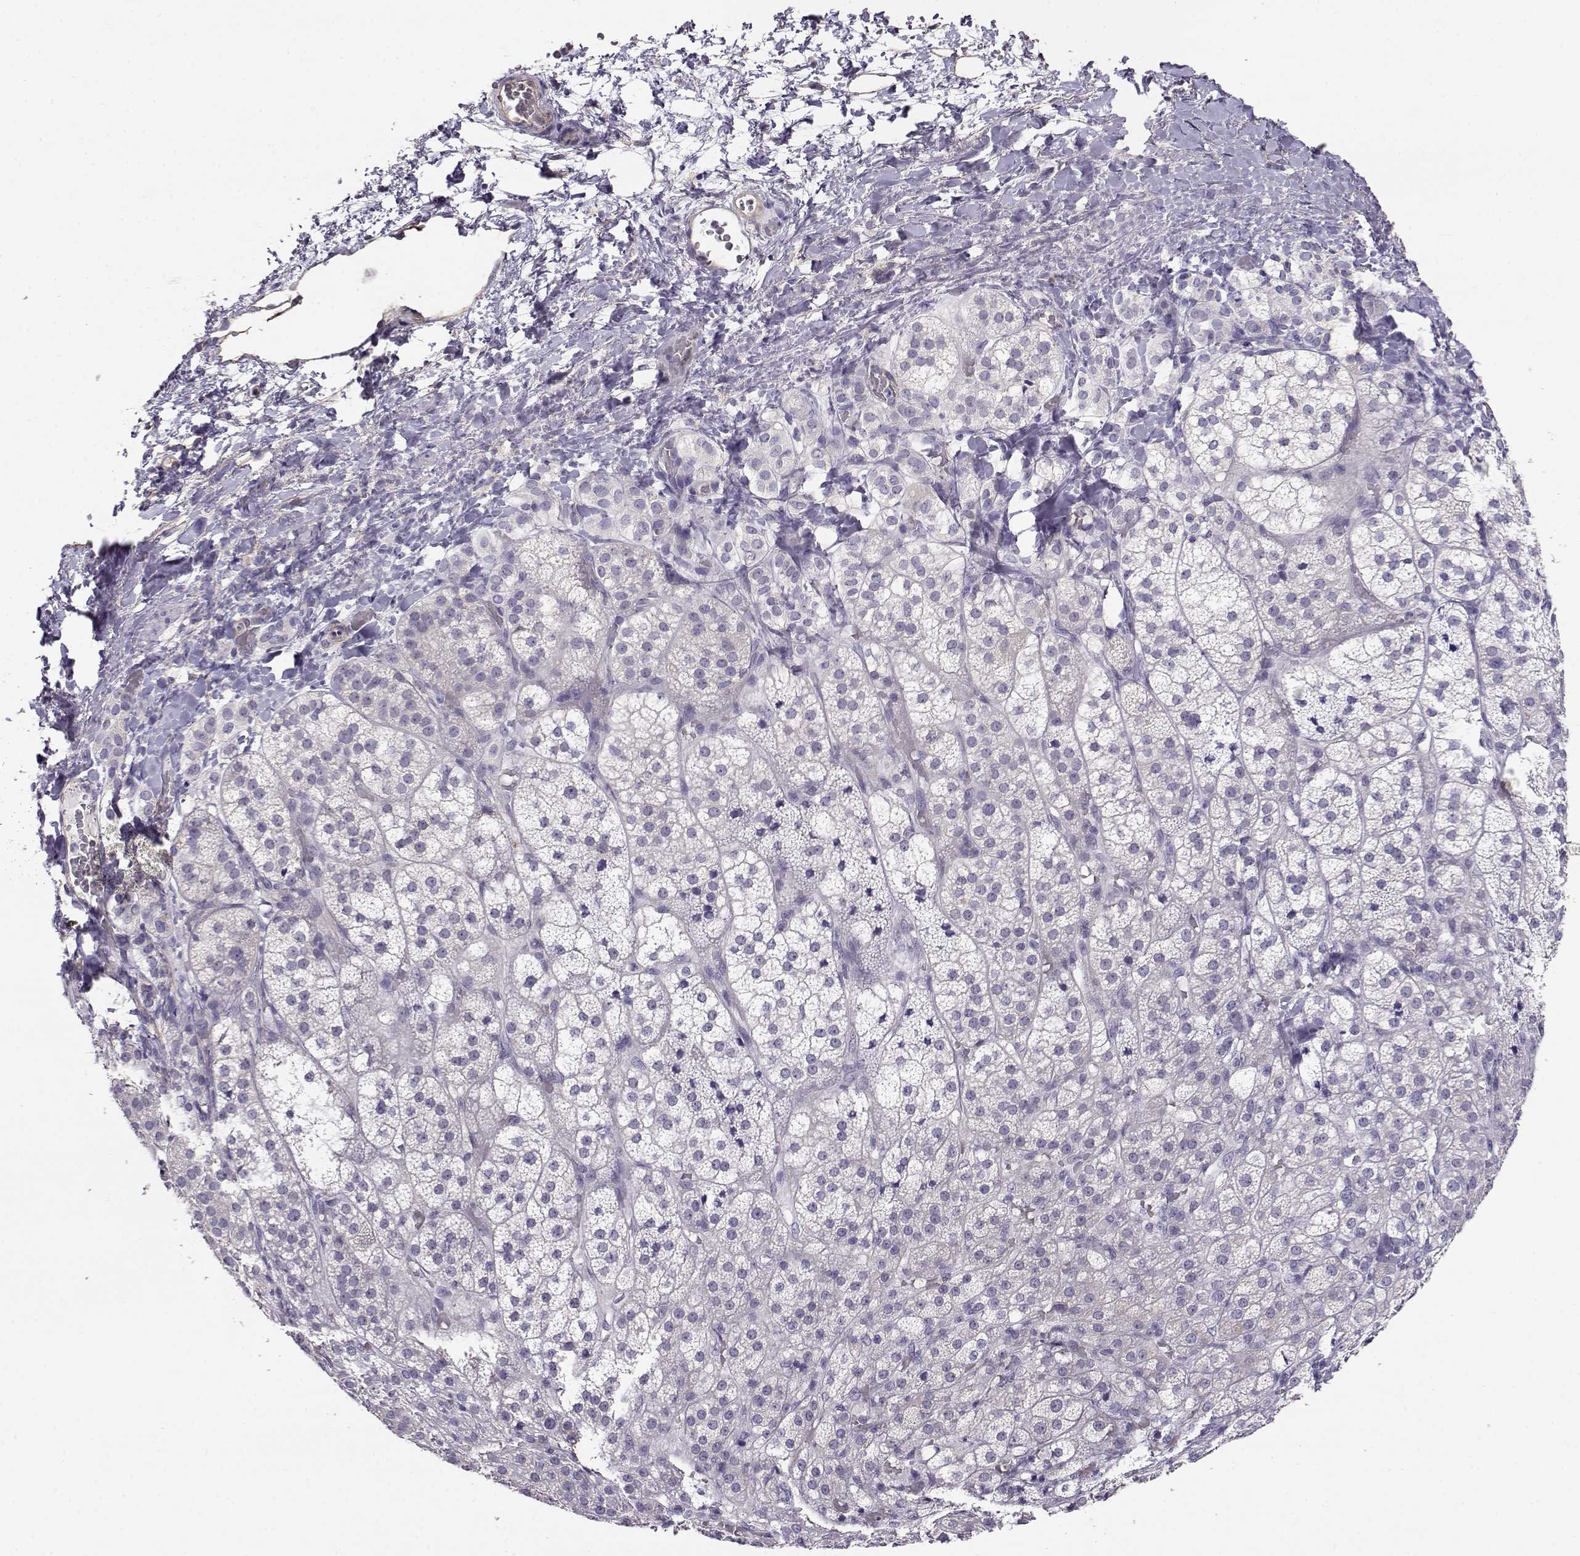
{"staining": {"intensity": "negative", "quantity": "none", "location": "none"}, "tissue": "adrenal gland", "cell_type": "Glandular cells", "image_type": "normal", "snomed": [{"axis": "morphology", "description": "Normal tissue, NOS"}, {"axis": "topography", "description": "Adrenal gland"}], "caption": "DAB immunohistochemical staining of benign adrenal gland demonstrates no significant positivity in glandular cells.", "gene": "ENDOU", "patient": {"sex": "female", "age": 60}}